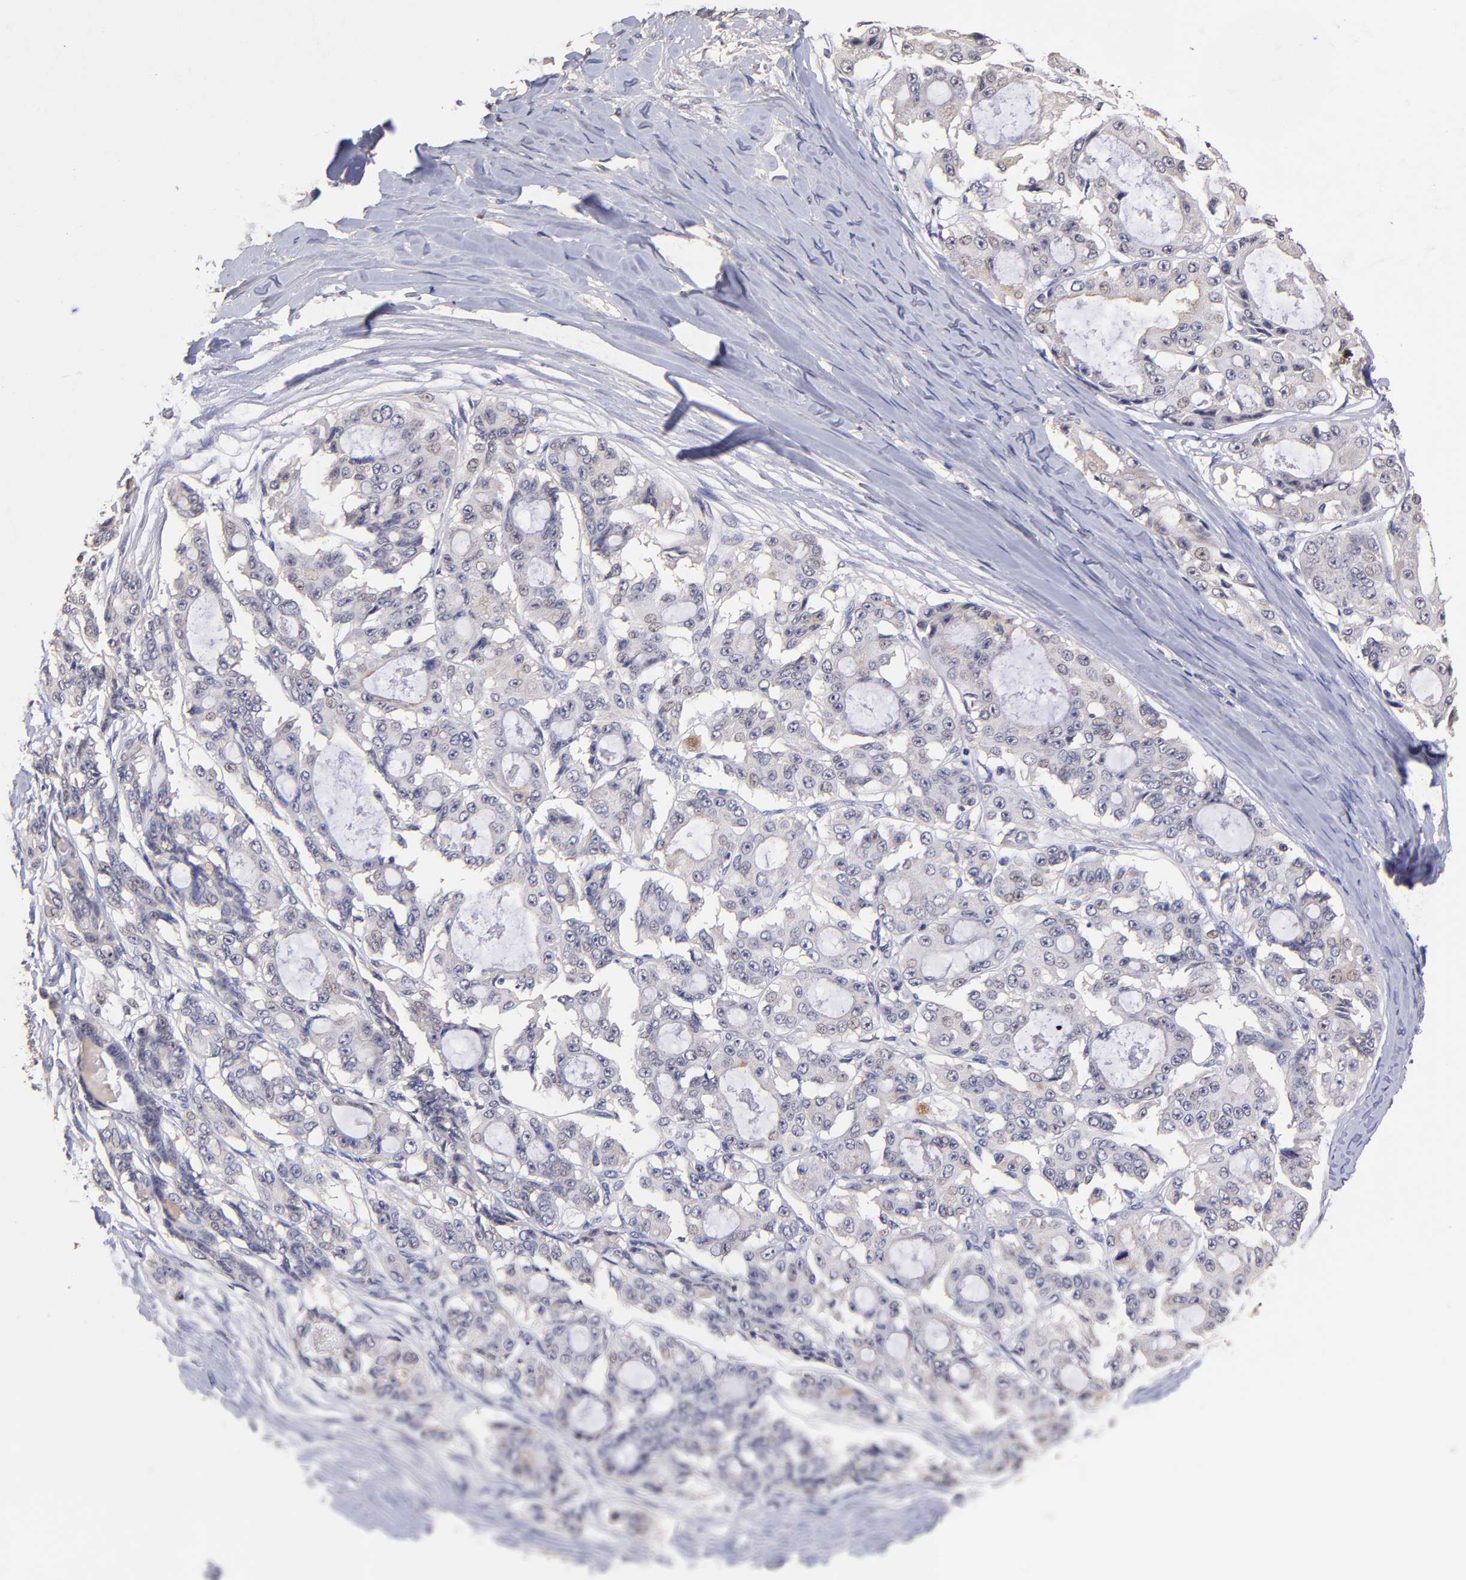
{"staining": {"intensity": "negative", "quantity": "none", "location": "none"}, "tissue": "ovarian cancer", "cell_type": "Tumor cells", "image_type": "cancer", "snomed": [{"axis": "morphology", "description": "Carcinoma, endometroid"}, {"axis": "topography", "description": "Ovary"}], "caption": "The IHC micrograph has no significant positivity in tumor cells of ovarian endometroid carcinoma tissue.", "gene": "RNASEL", "patient": {"sex": "female", "age": 61}}